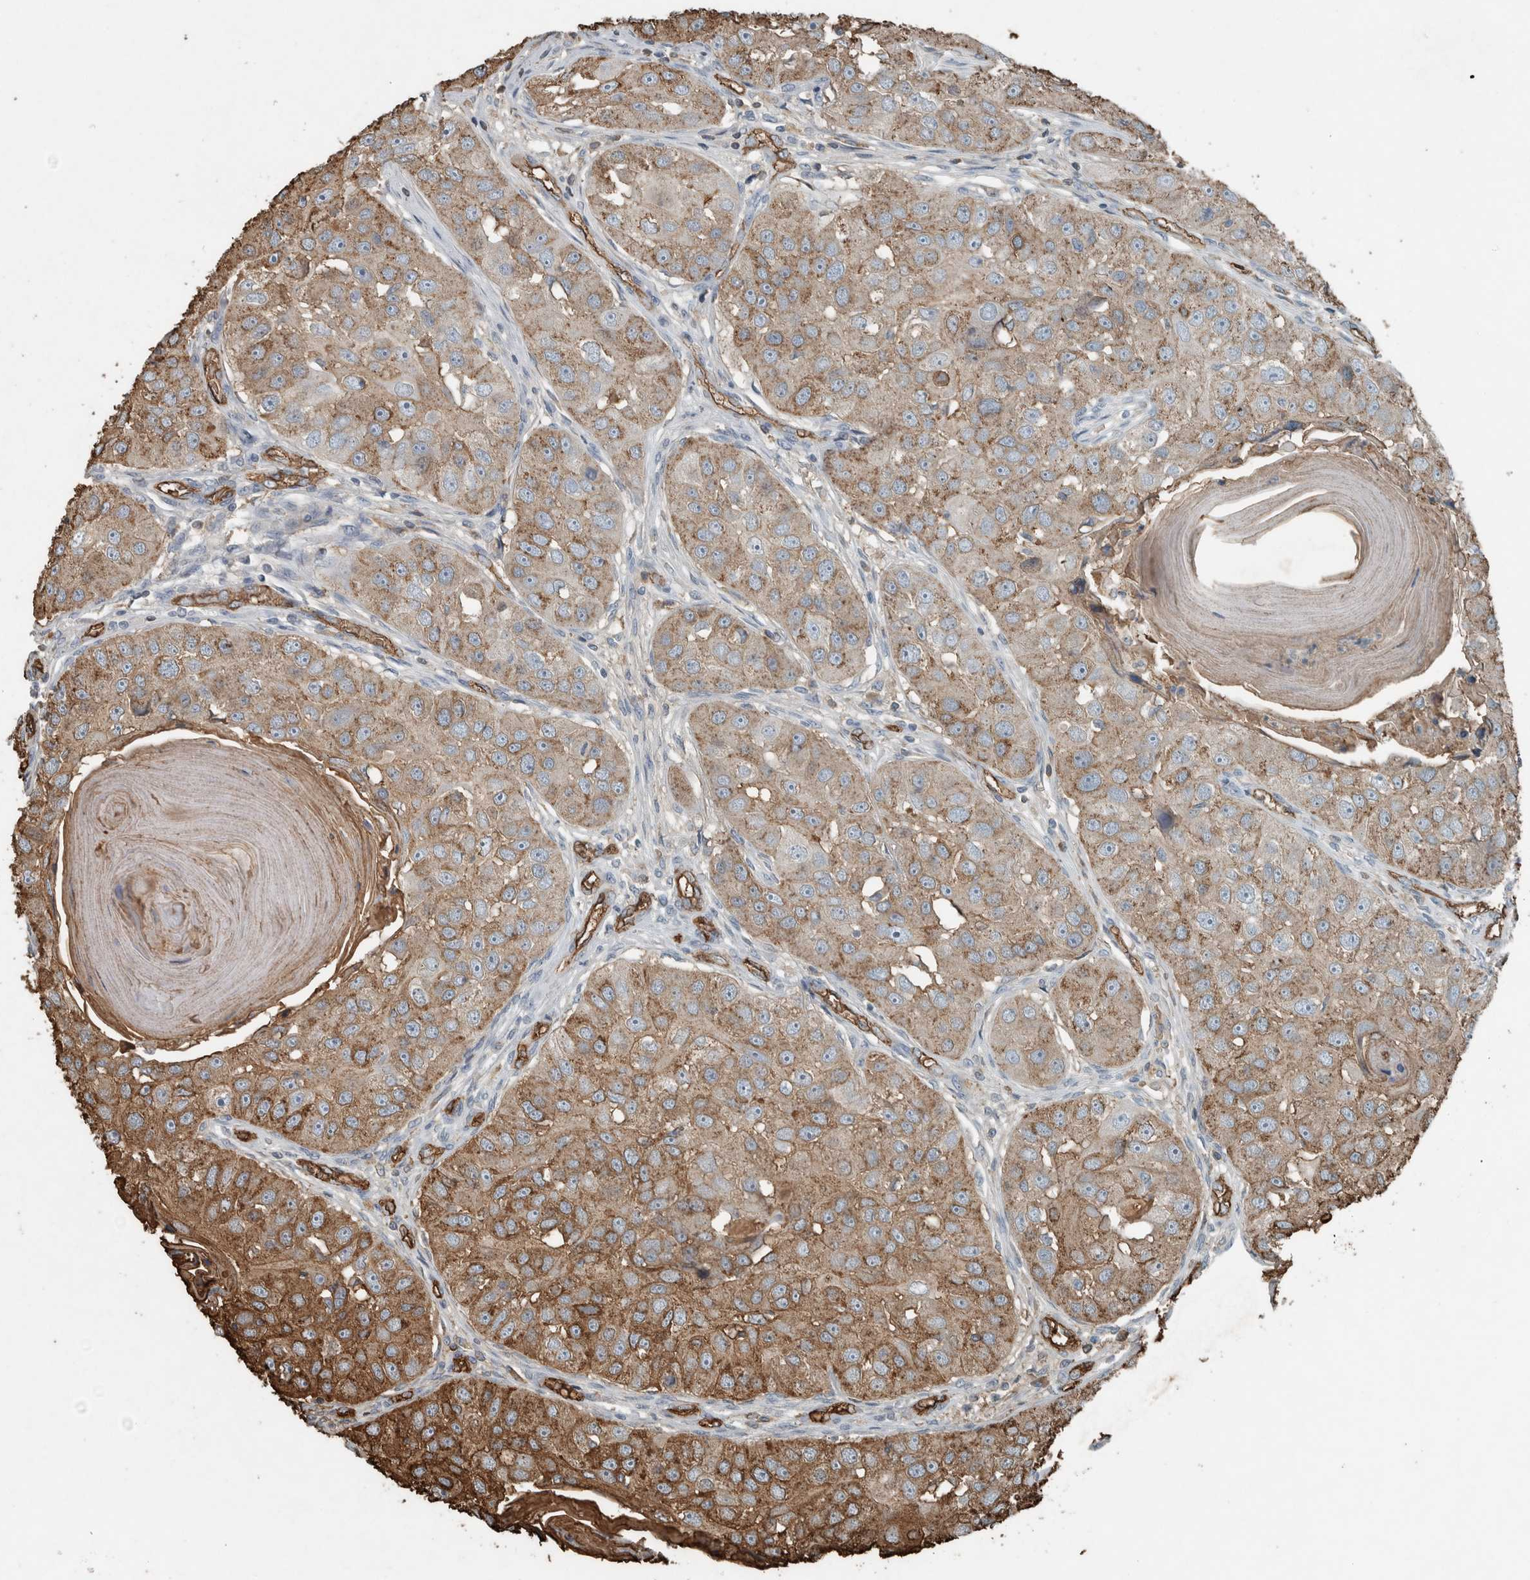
{"staining": {"intensity": "moderate", "quantity": ">75%", "location": "cytoplasmic/membranous"}, "tissue": "head and neck cancer", "cell_type": "Tumor cells", "image_type": "cancer", "snomed": [{"axis": "morphology", "description": "Normal tissue, NOS"}, {"axis": "morphology", "description": "Squamous cell carcinoma, NOS"}, {"axis": "topography", "description": "Skeletal muscle"}, {"axis": "topography", "description": "Head-Neck"}], "caption": "High-magnification brightfield microscopy of head and neck squamous cell carcinoma stained with DAB (brown) and counterstained with hematoxylin (blue). tumor cells exhibit moderate cytoplasmic/membranous positivity is present in about>75% of cells. The staining was performed using DAB, with brown indicating positive protein expression. Nuclei are stained blue with hematoxylin.", "gene": "LBP", "patient": {"sex": "male", "age": 51}}